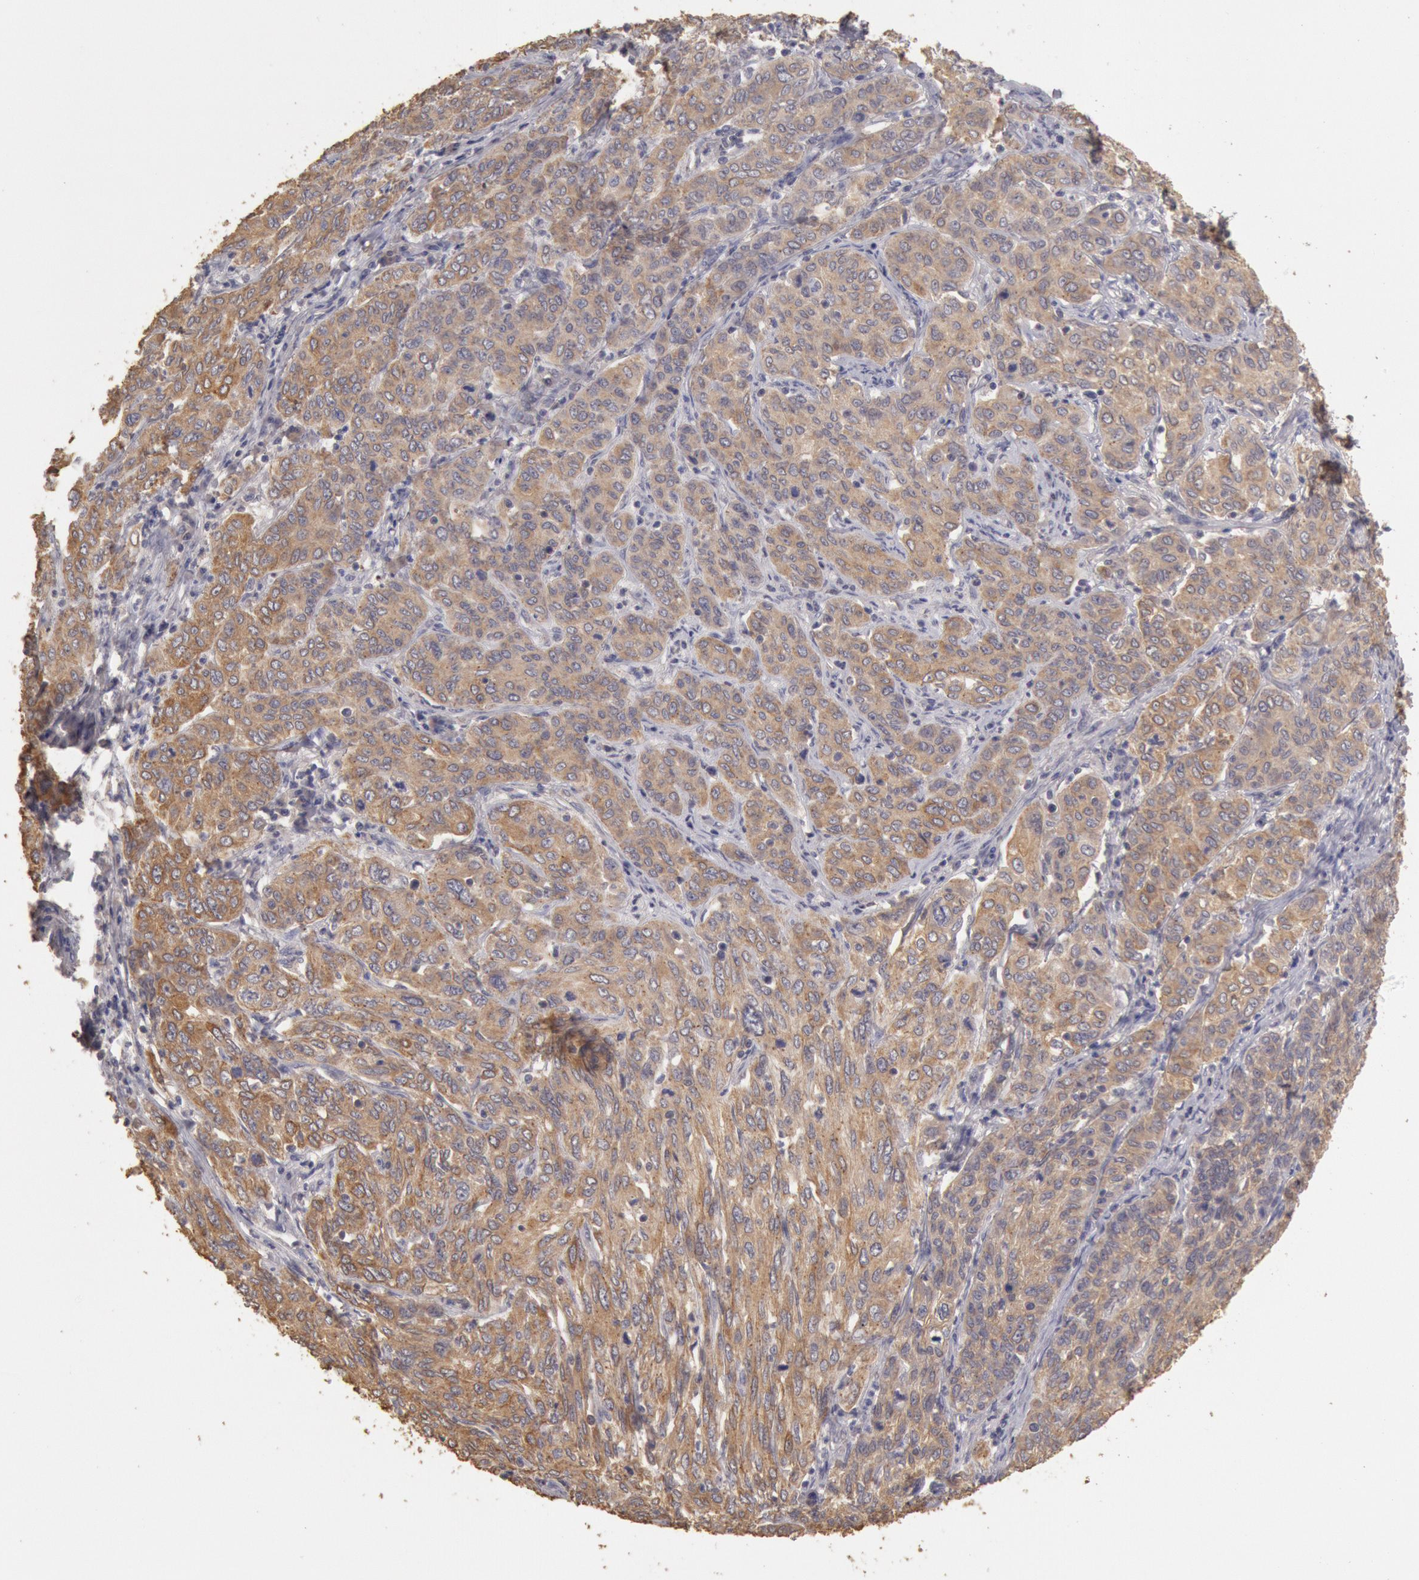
{"staining": {"intensity": "moderate", "quantity": ">75%", "location": "cytoplasmic/membranous"}, "tissue": "cervical cancer", "cell_type": "Tumor cells", "image_type": "cancer", "snomed": [{"axis": "morphology", "description": "Squamous cell carcinoma, NOS"}, {"axis": "topography", "description": "Cervix"}], "caption": "Immunohistochemistry image of neoplastic tissue: cervical cancer (squamous cell carcinoma) stained using IHC displays medium levels of moderate protein expression localized specifically in the cytoplasmic/membranous of tumor cells, appearing as a cytoplasmic/membranous brown color.", "gene": "ZFP36L1", "patient": {"sex": "female", "age": 38}}